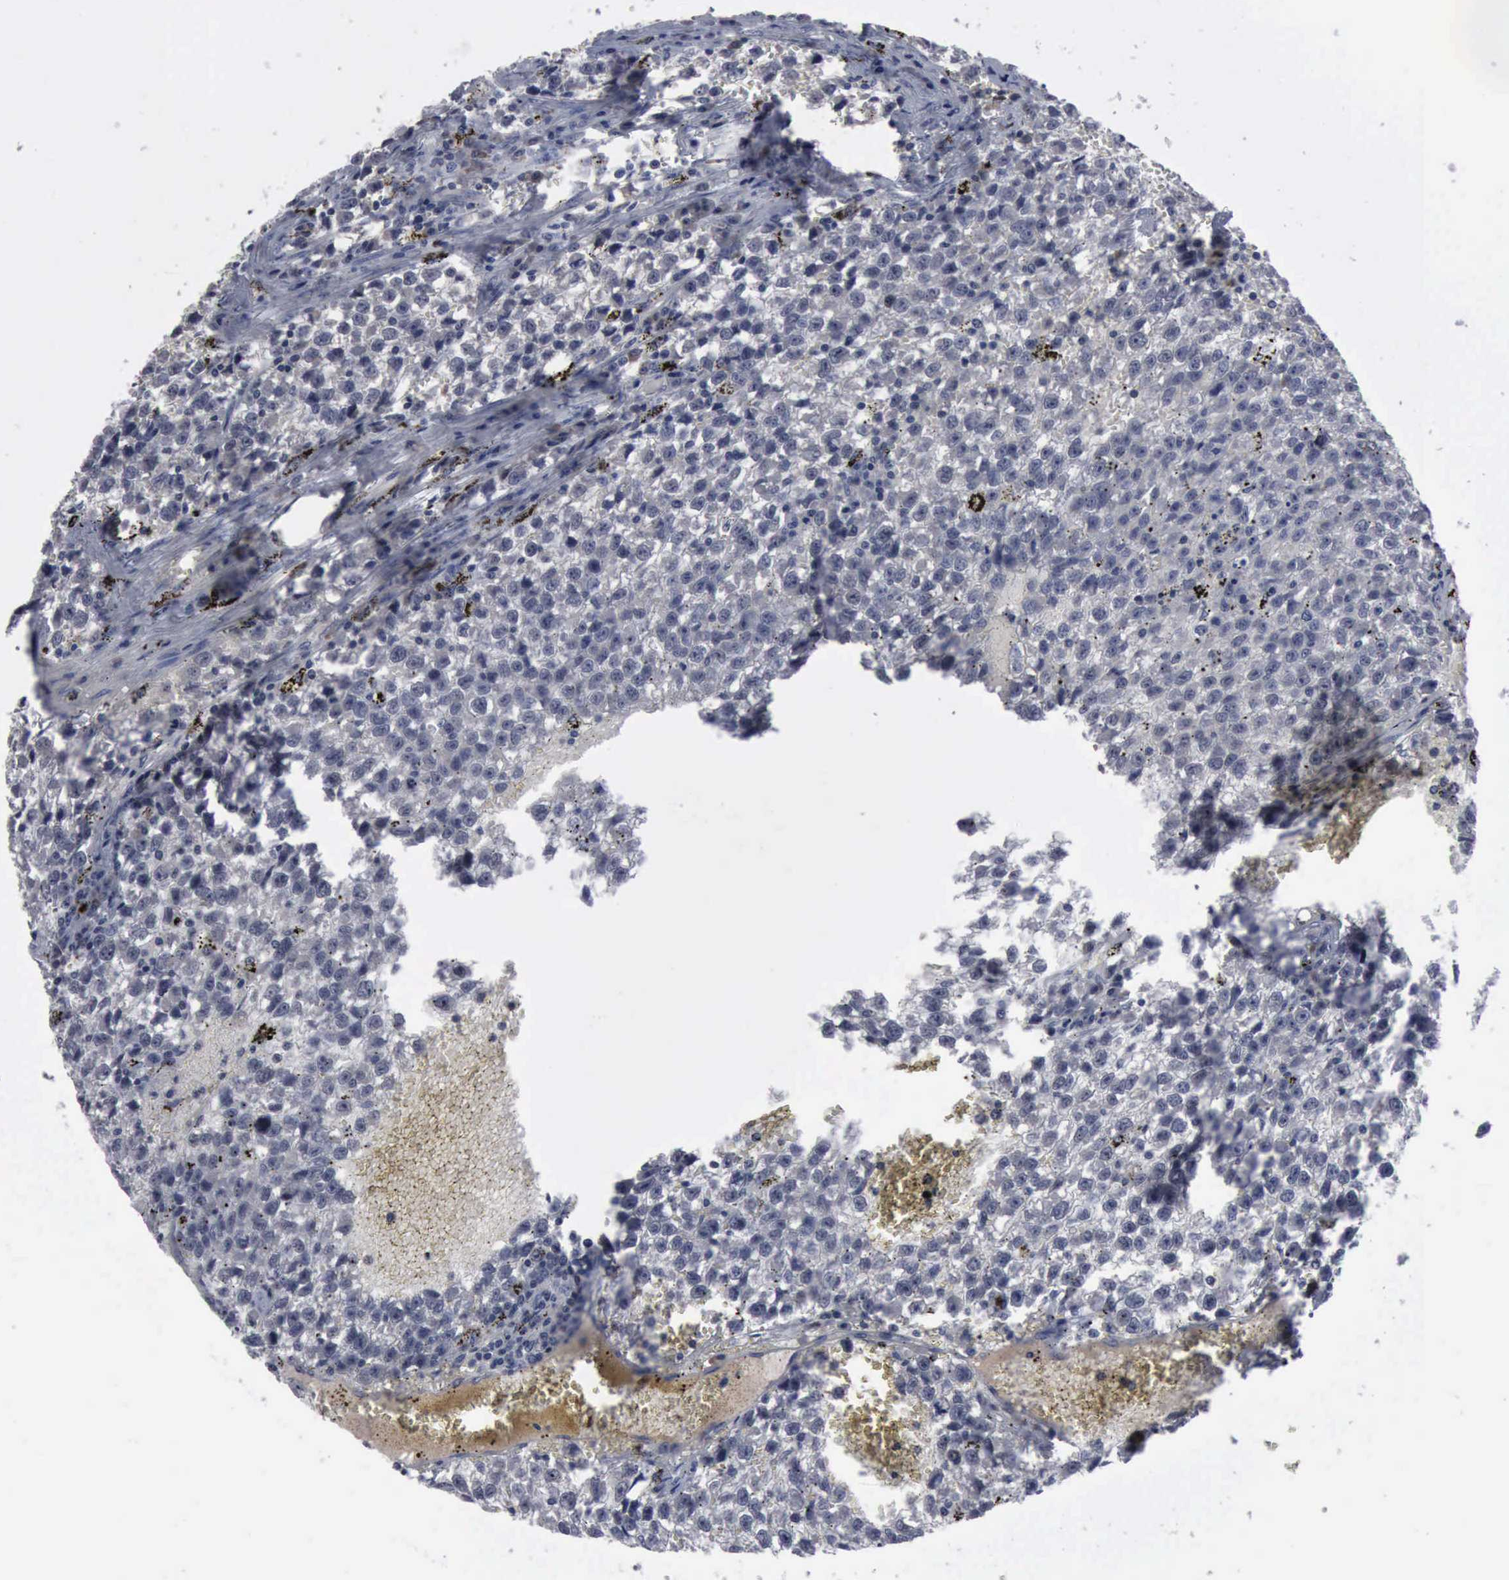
{"staining": {"intensity": "negative", "quantity": "none", "location": "none"}, "tissue": "testis cancer", "cell_type": "Tumor cells", "image_type": "cancer", "snomed": [{"axis": "morphology", "description": "Seminoma, NOS"}, {"axis": "topography", "description": "Testis"}], "caption": "A high-resolution histopathology image shows IHC staining of testis cancer (seminoma), which displays no significant expression in tumor cells.", "gene": "MYO18B", "patient": {"sex": "male", "age": 35}}